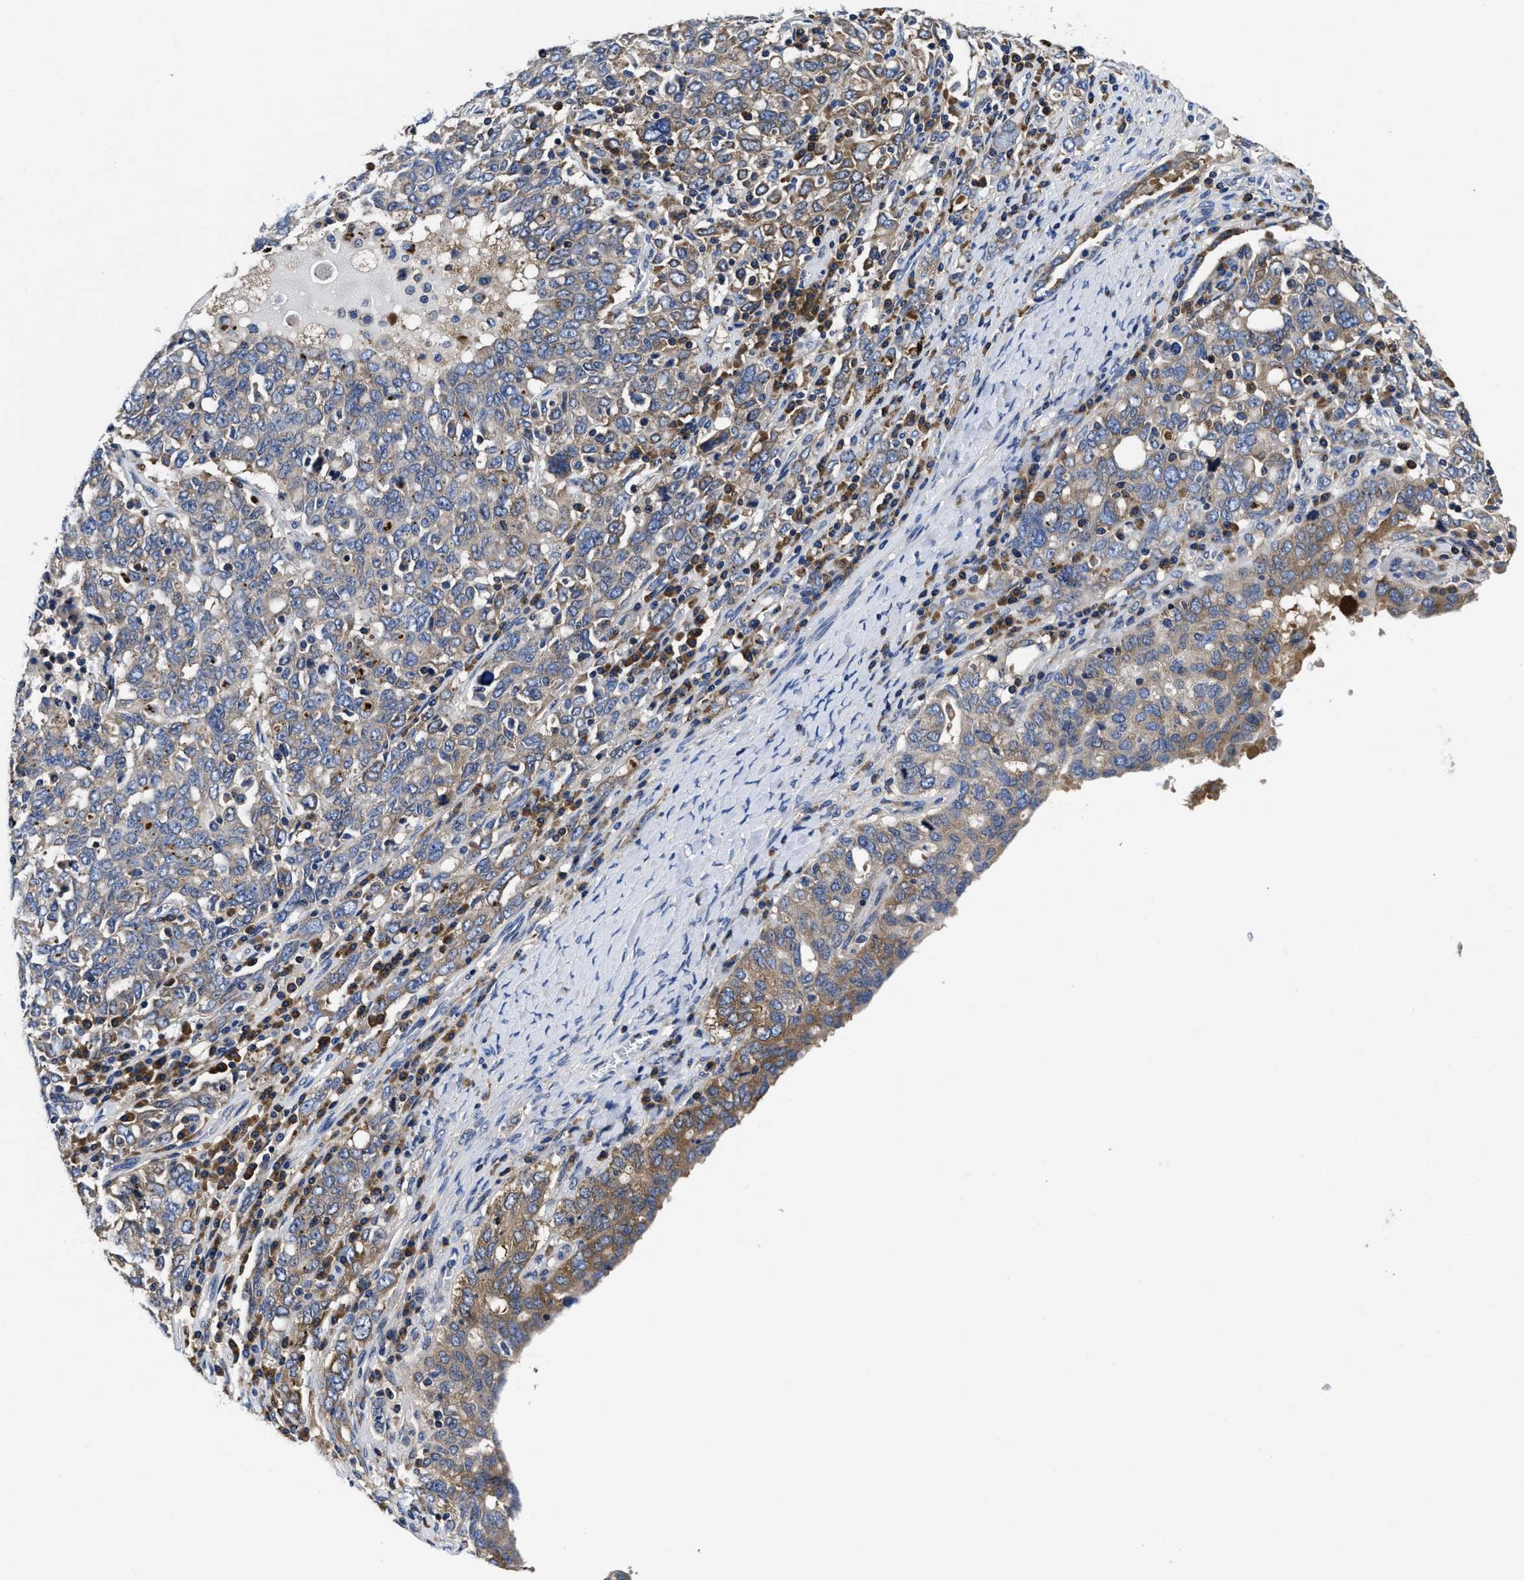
{"staining": {"intensity": "moderate", "quantity": "<25%", "location": "cytoplasmic/membranous"}, "tissue": "ovarian cancer", "cell_type": "Tumor cells", "image_type": "cancer", "snomed": [{"axis": "morphology", "description": "Carcinoma, endometroid"}, {"axis": "topography", "description": "Ovary"}], "caption": "Ovarian endometroid carcinoma stained for a protein exhibits moderate cytoplasmic/membranous positivity in tumor cells.", "gene": "YARS1", "patient": {"sex": "female", "age": 62}}